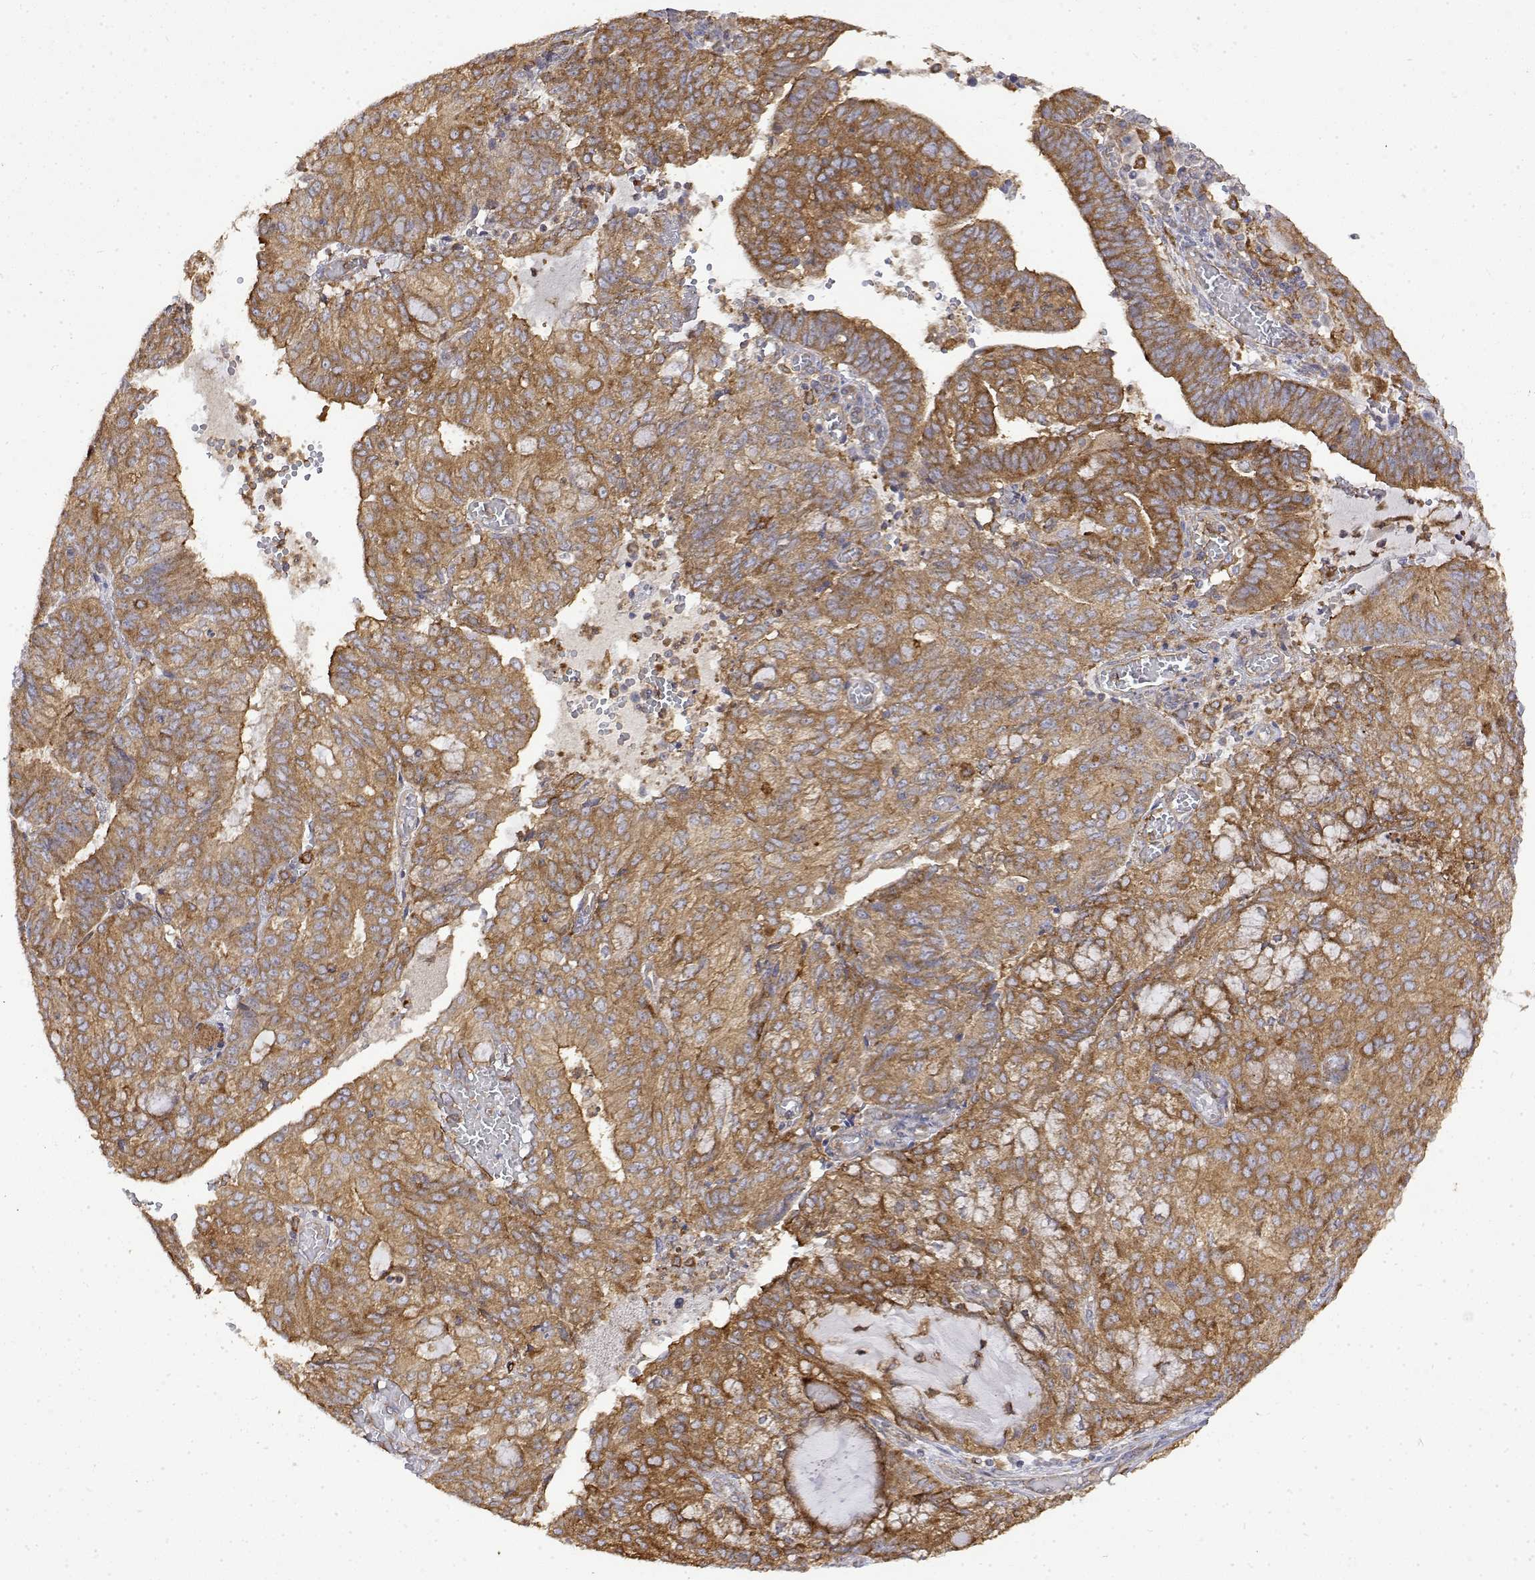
{"staining": {"intensity": "moderate", "quantity": ">75%", "location": "cytoplasmic/membranous"}, "tissue": "endometrial cancer", "cell_type": "Tumor cells", "image_type": "cancer", "snomed": [{"axis": "morphology", "description": "Adenocarcinoma, NOS"}, {"axis": "topography", "description": "Endometrium"}], "caption": "Protein staining of adenocarcinoma (endometrial) tissue shows moderate cytoplasmic/membranous staining in approximately >75% of tumor cells. (DAB (3,3'-diaminobenzidine) IHC, brown staining for protein, blue staining for nuclei).", "gene": "PACSIN2", "patient": {"sex": "female", "age": 82}}